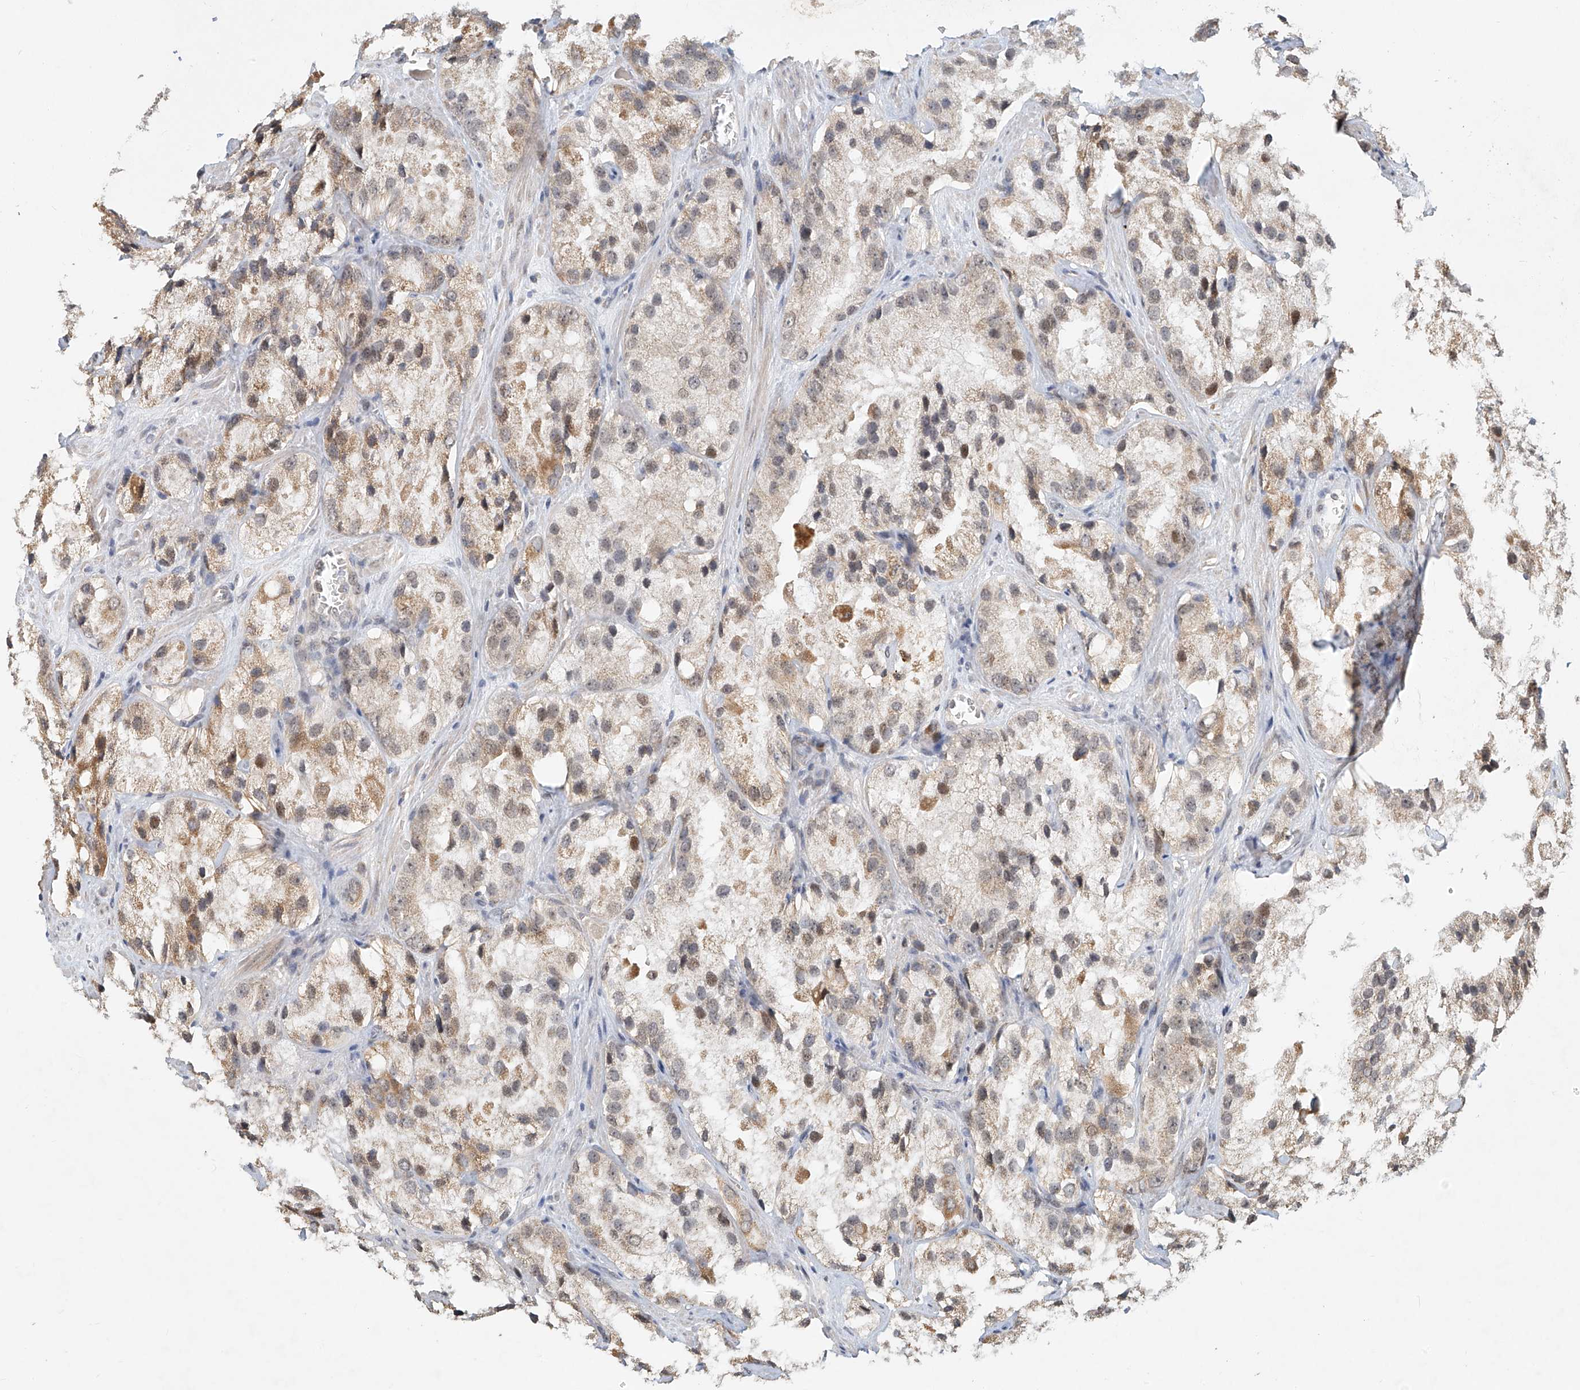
{"staining": {"intensity": "weak", "quantity": "25%-75%", "location": "cytoplasmic/membranous"}, "tissue": "prostate cancer", "cell_type": "Tumor cells", "image_type": "cancer", "snomed": [{"axis": "morphology", "description": "Adenocarcinoma, High grade"}, {"axis": "topography", "description": "Prostate"}], "caption": "Immunohistochemical staining of adenocarcinoma (high-grade) (prostate) demonstrates low levels of weak cytoplasmic/membranous protein positivity in approximately 25%-75% of tumor cells. (DAB IHC, brown staining for protein, blue staining for nuclei).", "gene": "SYTL3", "patient": {"sex": "male", "age": 66}}